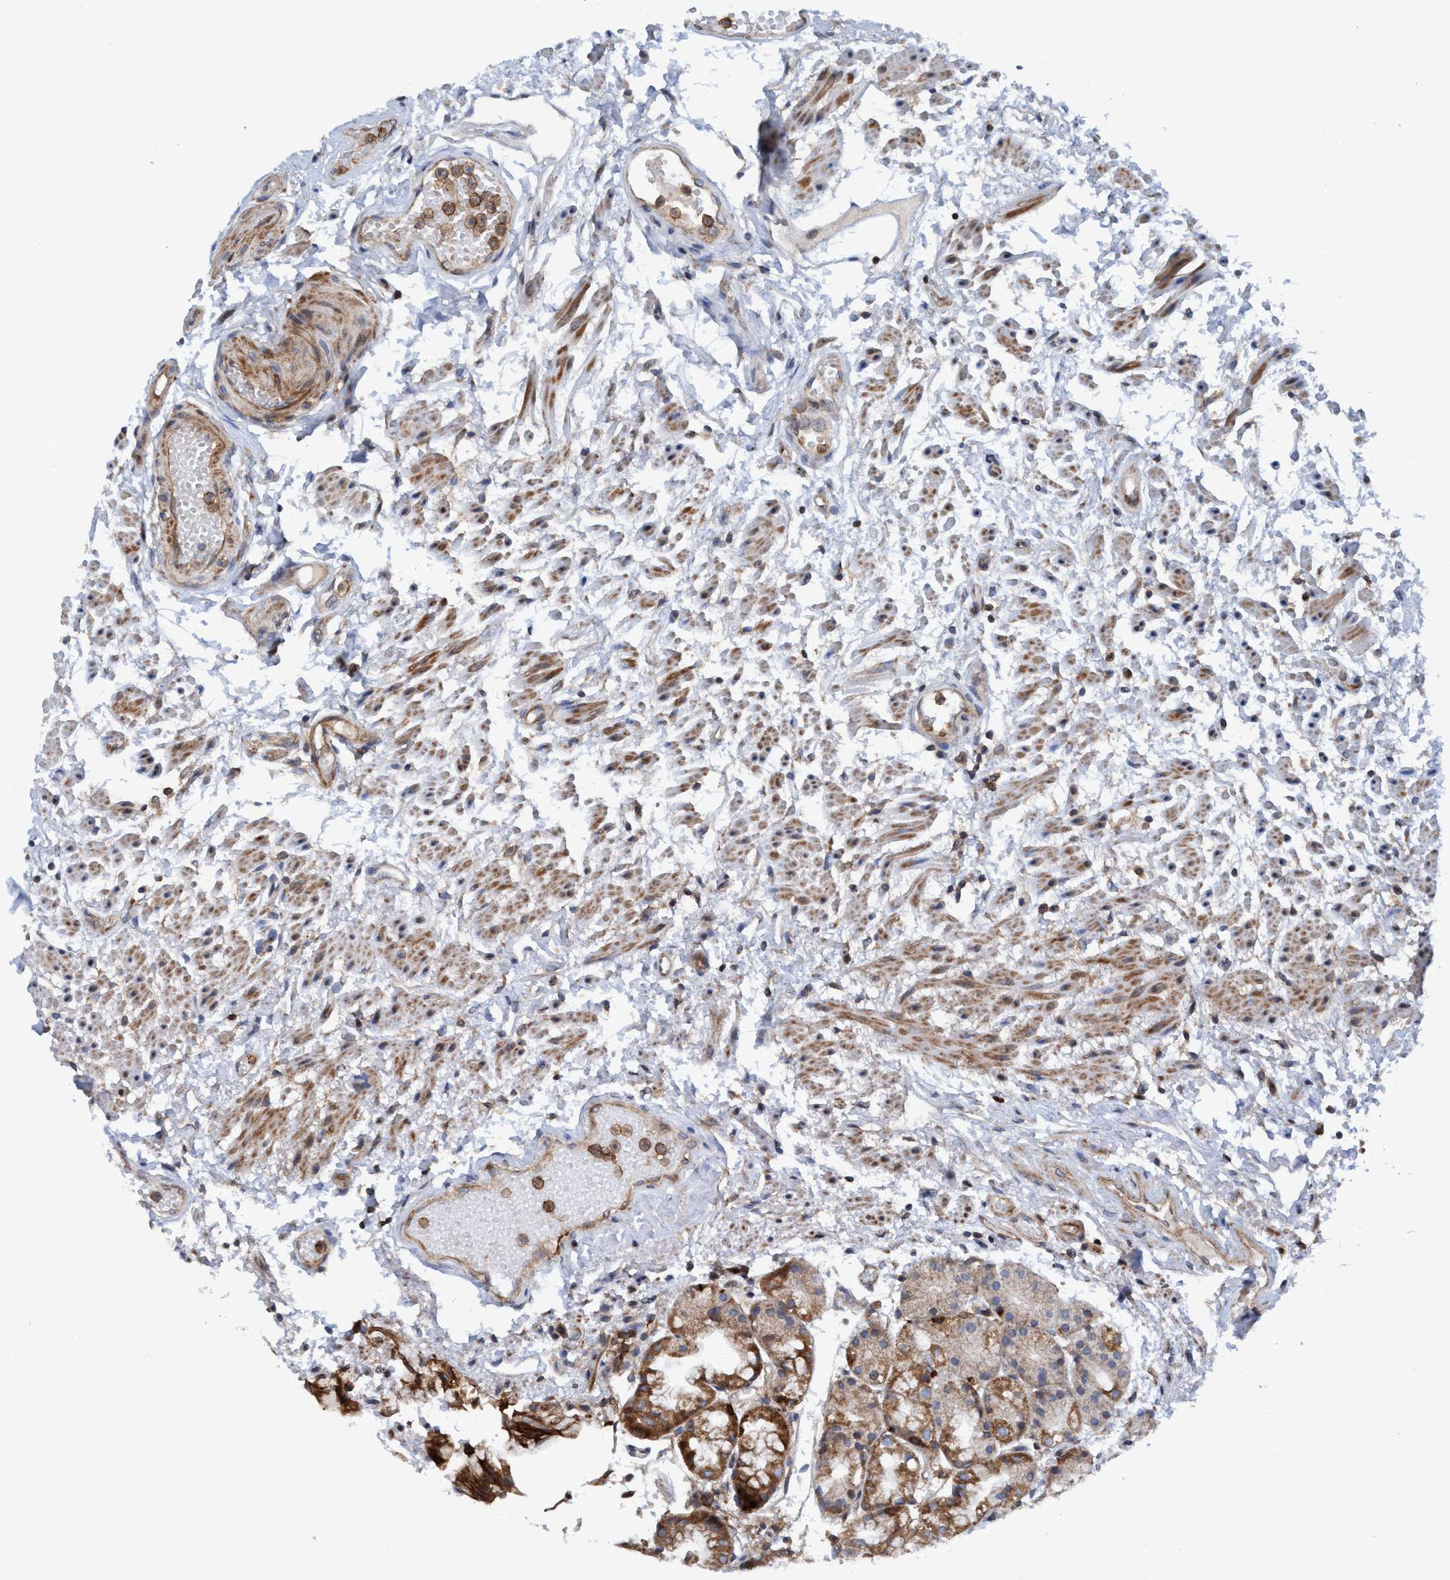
{"staining": {"intensity": "strong", "quantity": ">75%", "location": "cytoplasmic/membranous"}, "tissue": "stomach", "cell_type": "Glandular cells", "image_type": "normal", "snomed": [{"axis": "morphology", "description": "Normal tissue, NOS"}, {"axis": "topography", "description": "Stomach, upper"}], "caption": "This is an image of IHC staining of unremarkable stomach, which shows strong positivity in the cytoplasmic/membranous of glandular cells.", "gene": "SLC16A3", "patient": {"sex": "male", "age": 72}}